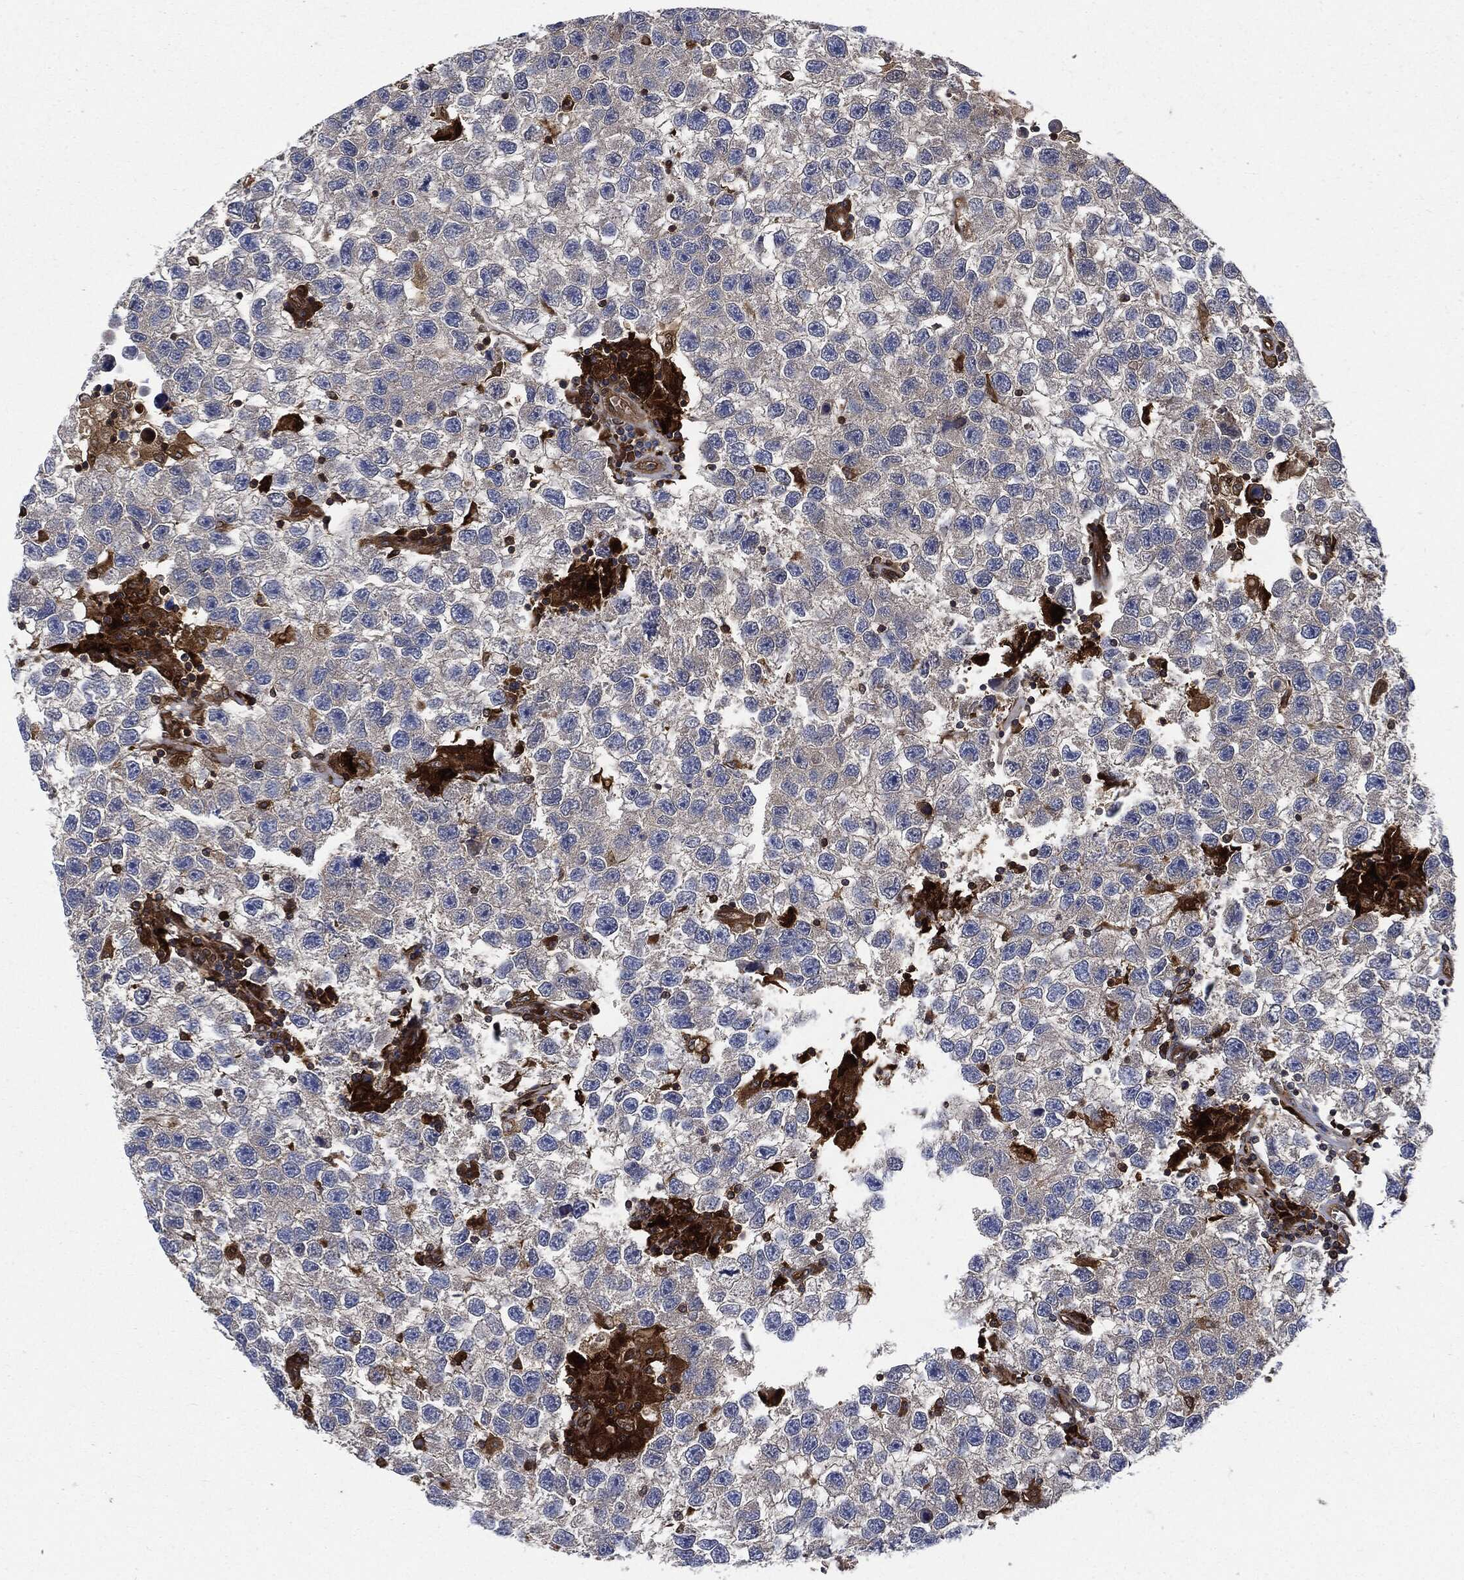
{"staining": {"intensity": "negative", "quantity": "none", "location": "none"}, "tissue": "testis cancer", "cell_type": "Tumor cells", "image_type": "cancer", "snomed": [{"axis": "morphology", "description": "Seminoma, NOS"}, {"axis": "topography", "description": "Testis"}], "caption": "DAB (3,3'-diaminobenzidine) immunohistochemical staining of testis cancer (seminoma) displays no significant positivity in tumor cells. The staining was performed using DAB (3,3'-diaminobenzidine) to visualize the protein expression in brown, while the nuclei were stained in blue with hematoxylin (Magnification: 20x).", "gene": "XPNPEP1", "patient": {"sex": "male", "age": 26}}